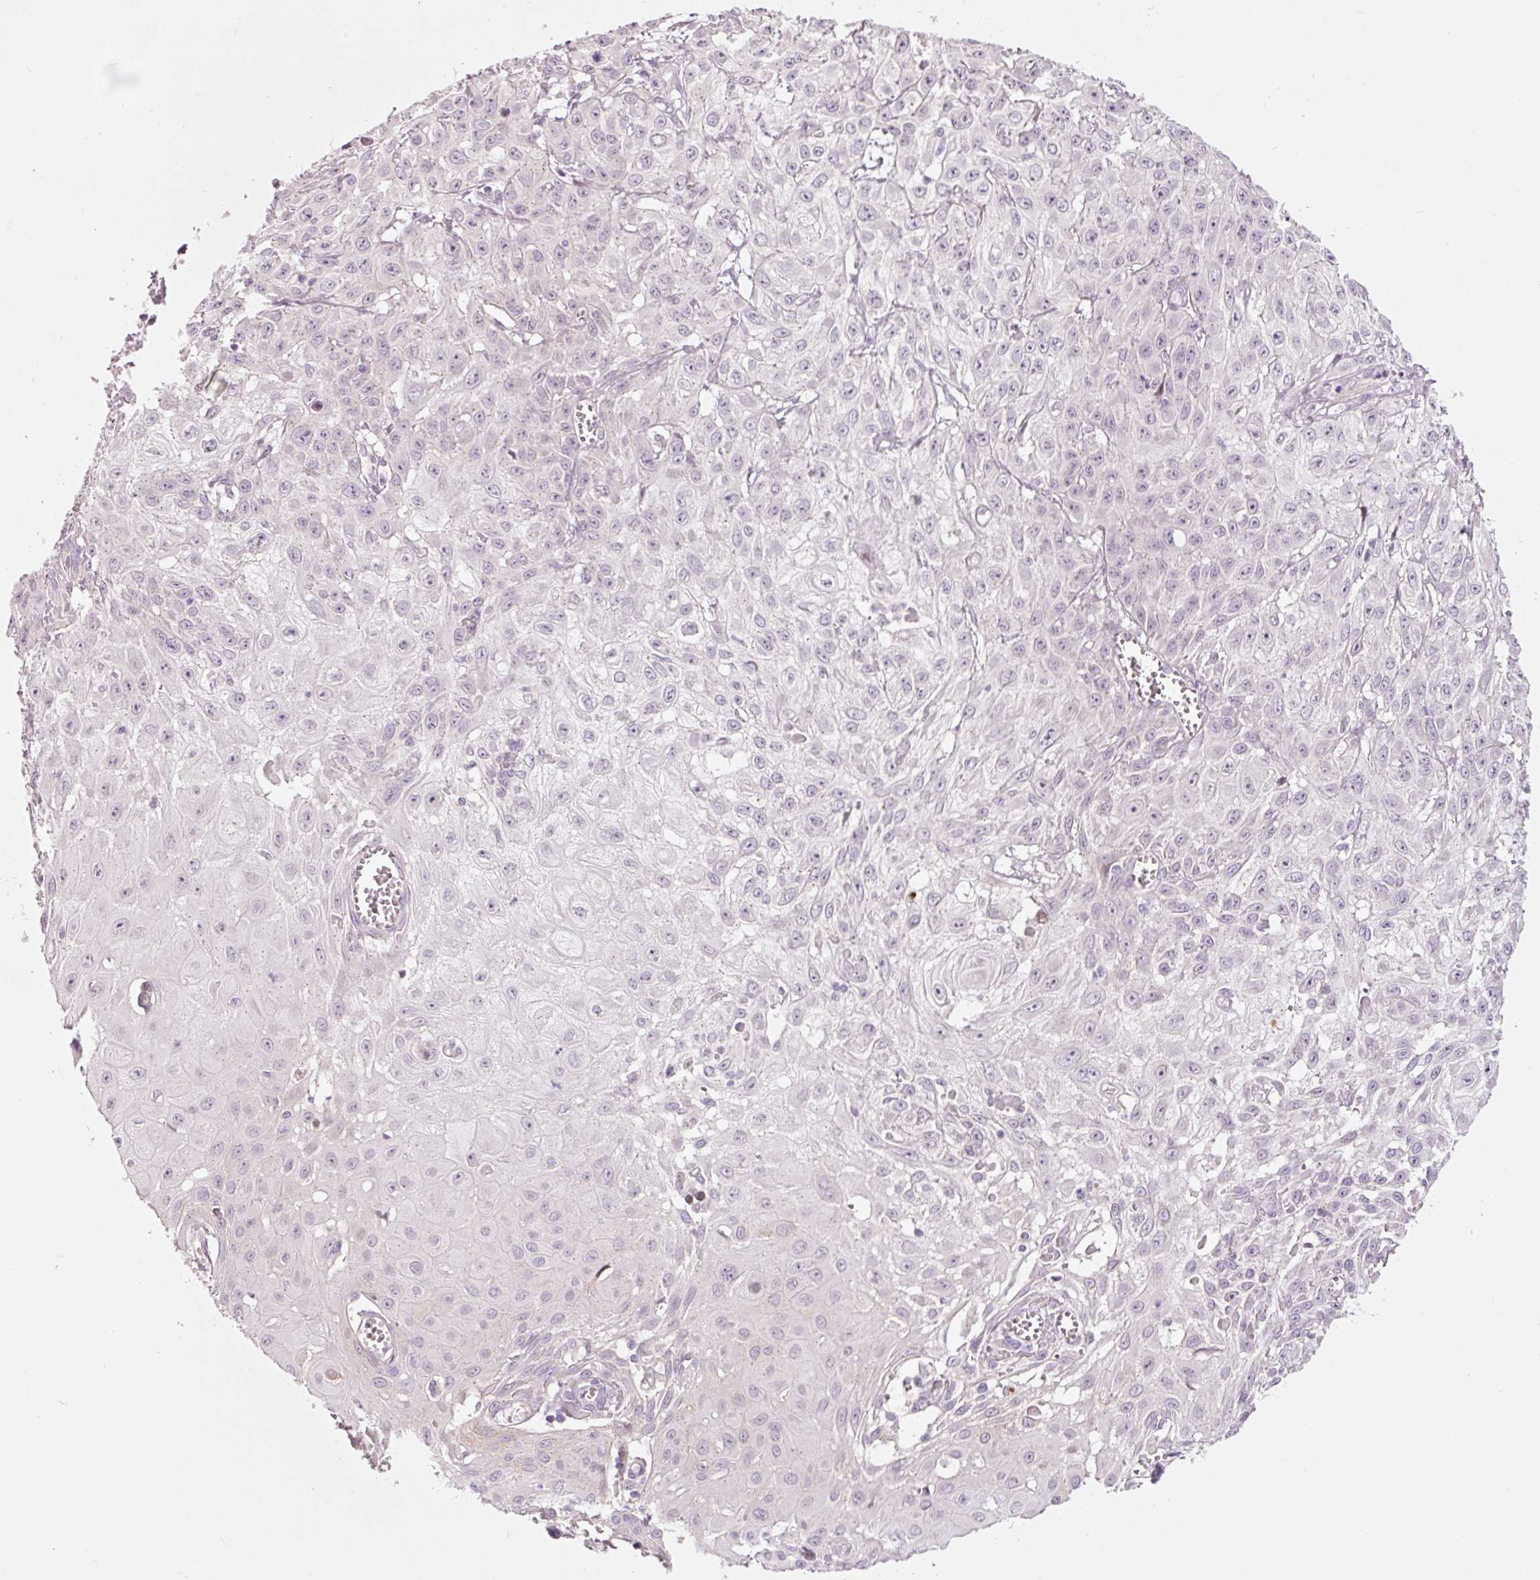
{"staining": {"intensity": "negative", "quantity": "none", "location": "none"}, "tissue": "skin cancer", "cell_type": "Tumor cells", "image_type": "cancer", "snomed": [{"axis": "morphology", "description": "Squamous cell carcinoma, NOS"}, {"axis": "topography", "description": "Skin"}, {"axis": "topography", "description": "Vulva"}], "caption": "An IHC histopathology image of skin cancer is shown. There is no staining in tumor cells of skin cancer. (Immunohistochemistry, brightfield microscopy, high magnification).", "gene": "DAPP1", "patient": {"sex": "female", "age": 71}}